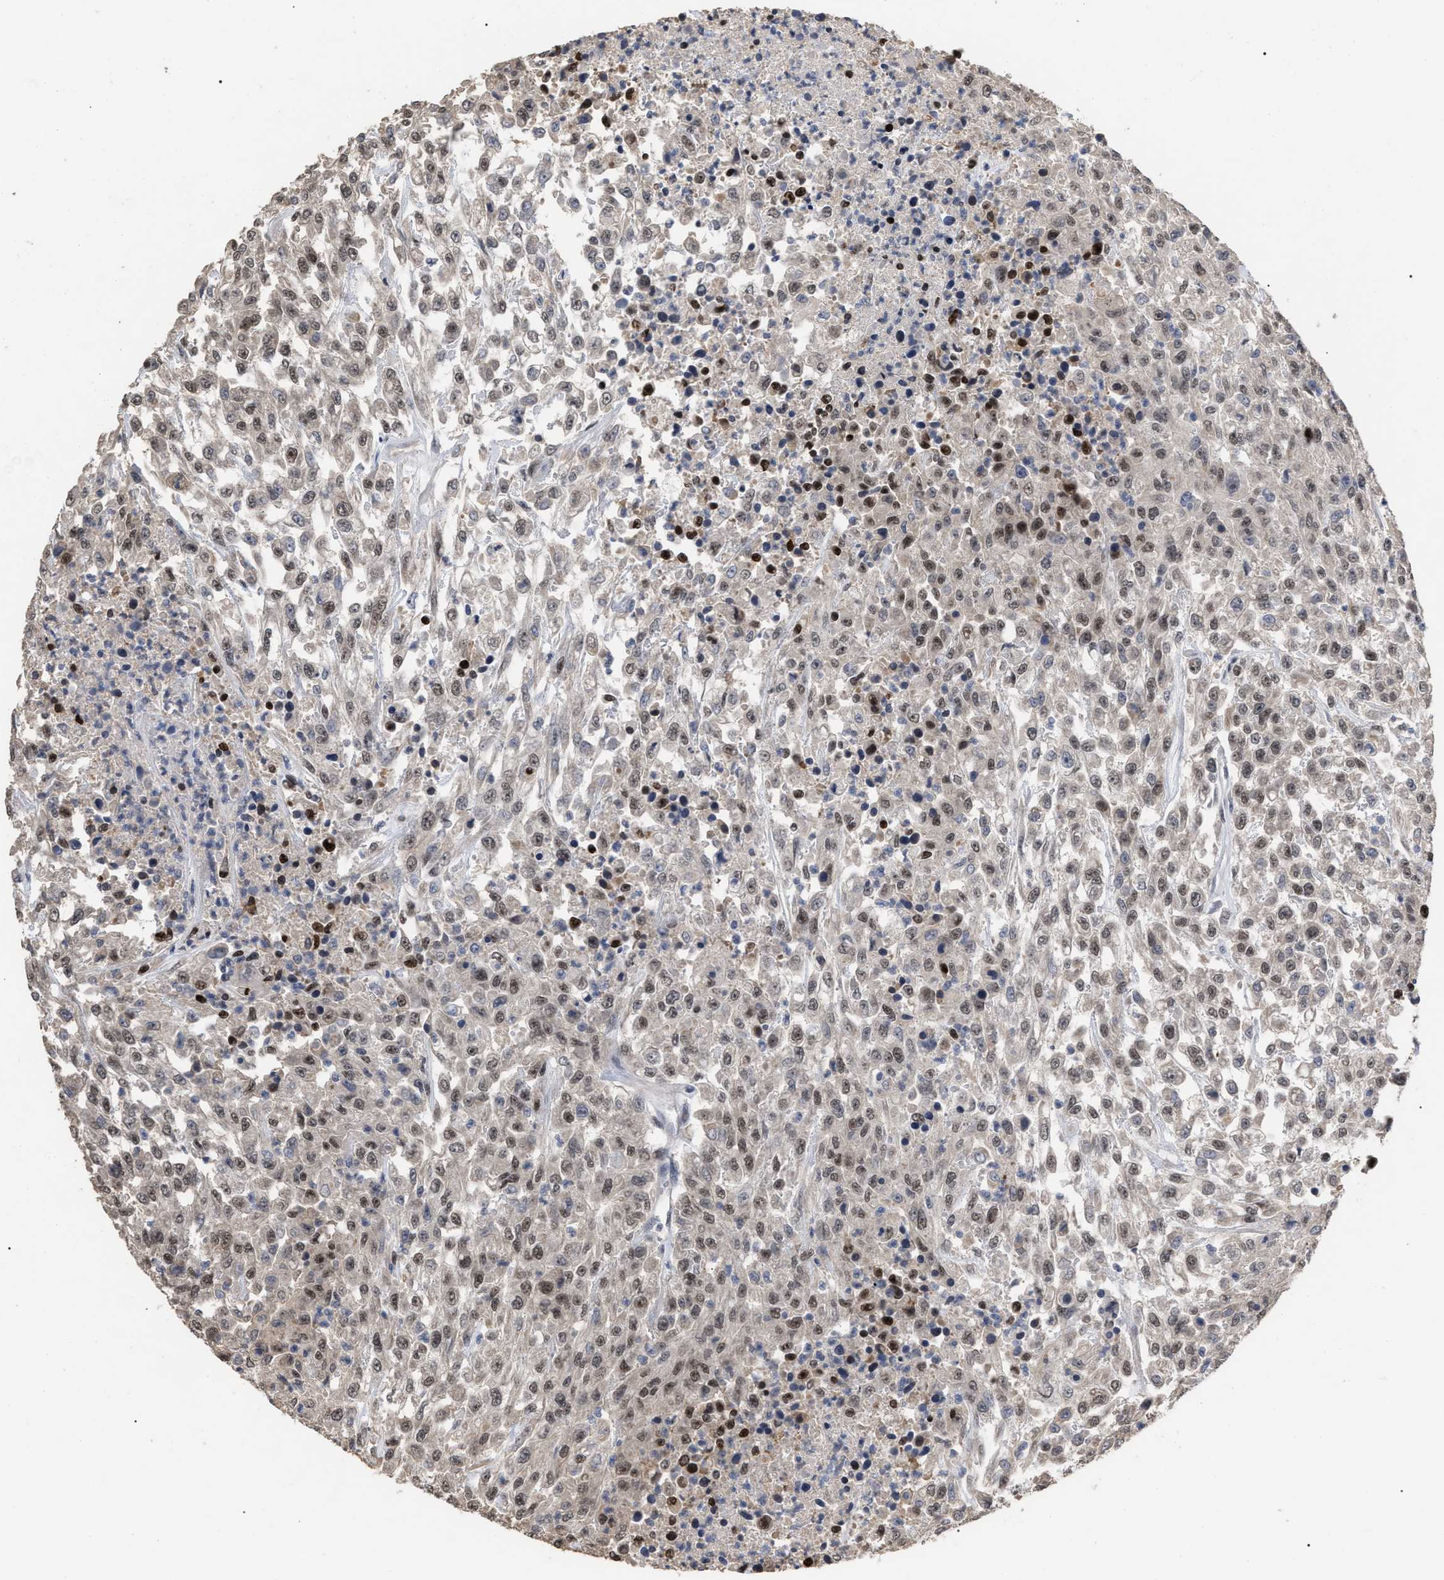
{"staining": {"intensity": "moderate", "quantity": ">75%", "location": "nuclear"}, "tissue": "urothelial cancer", "cell_type": "Tumor cells", "image_type": "cancer", "snomed": [{"axis": "morphology", "description": "Urothelial carcinoma, High grade"}, {"axis": "topography", "description": "Urinary bladder"}], "caption": "Approximately >75% of tumor cells in human urothelial cancer display moderate nuclear protein staining as visualized by brown immunohistochemical staining.", "gene": "JAZF1", "patient": {"sex": "male", "age": 46}}